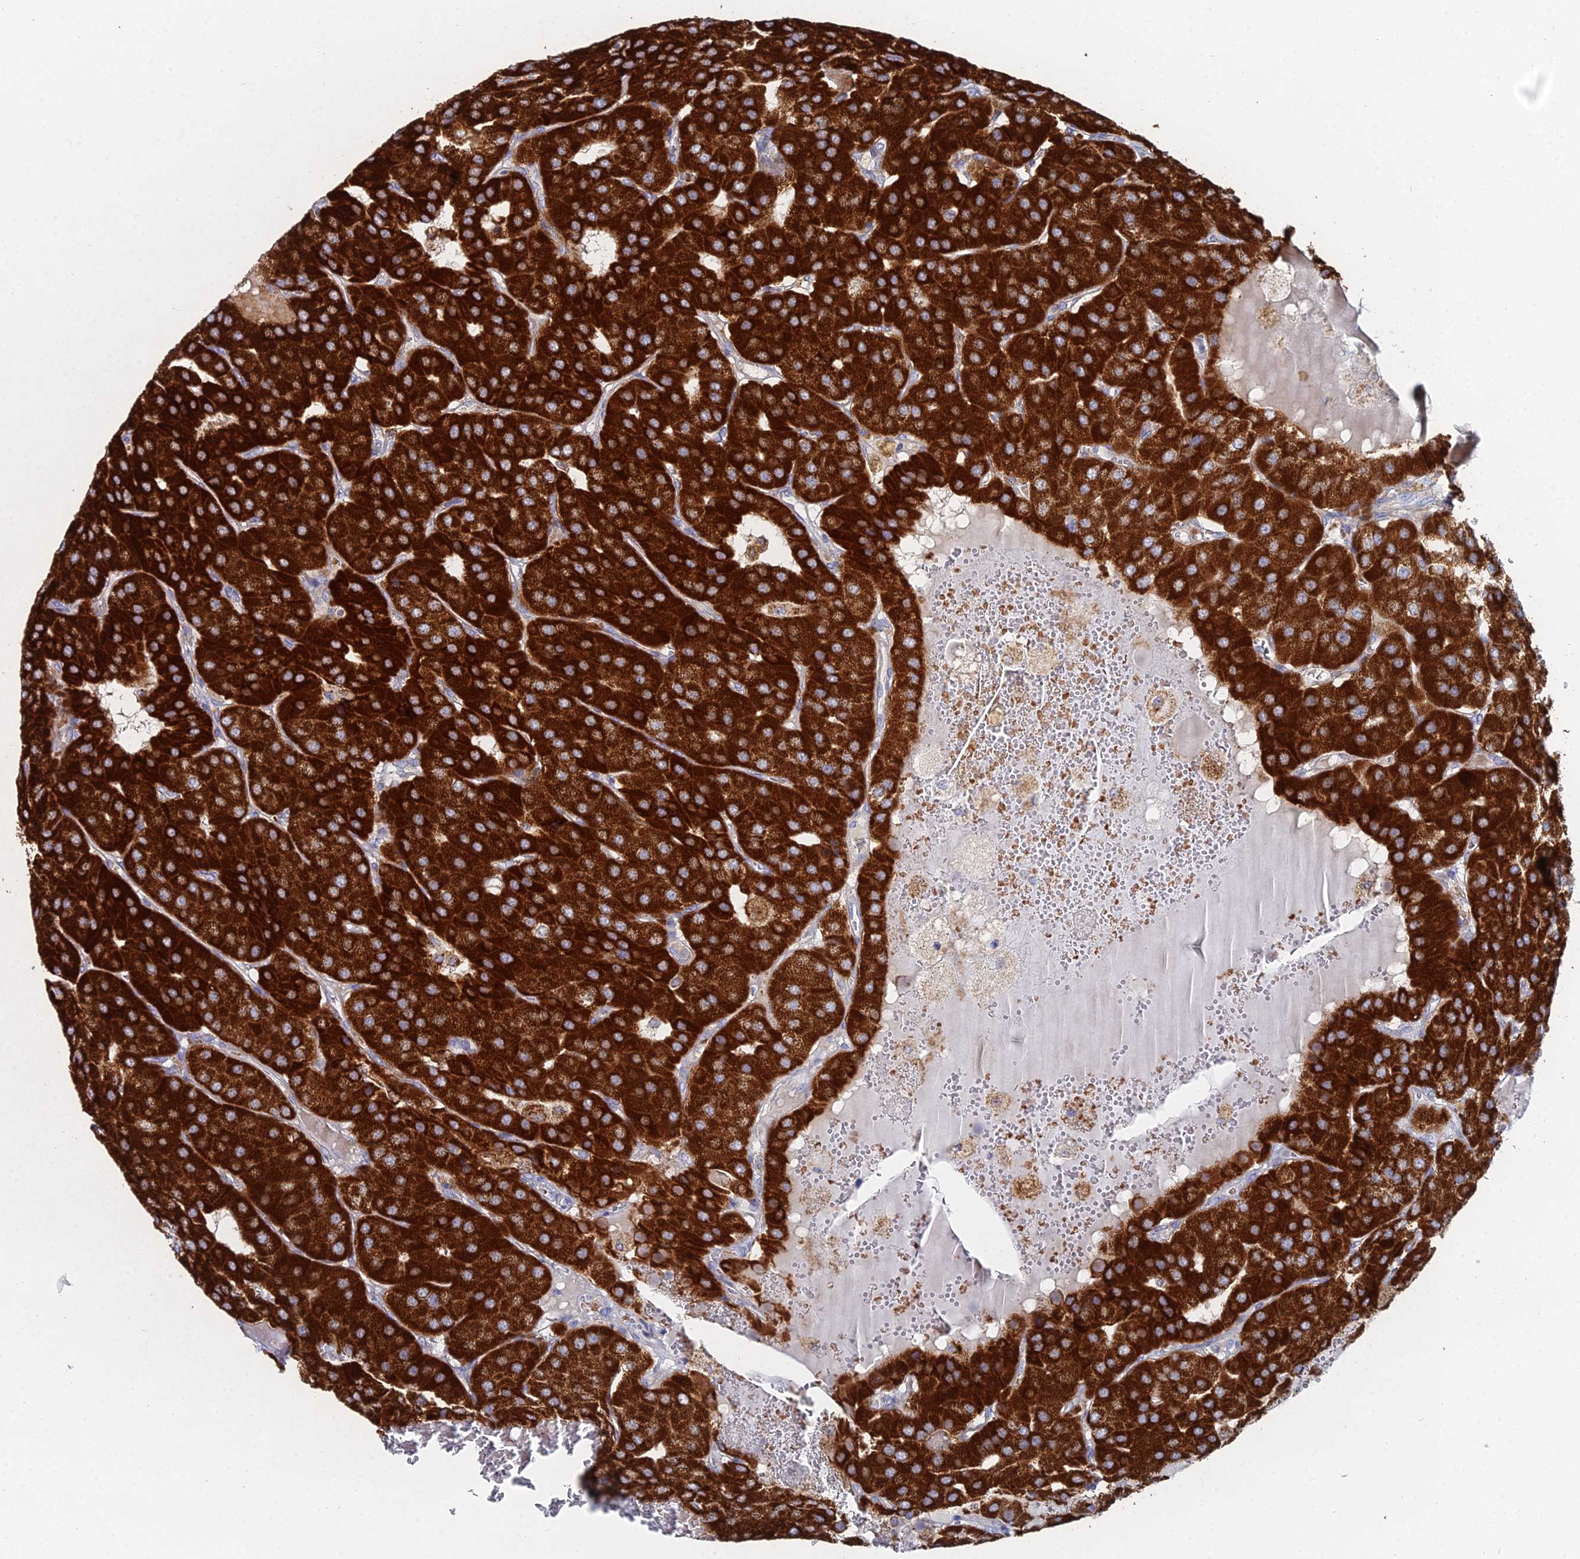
{"staining": {"intensity": "strong", "quantity": ">75%", "location": "cytoplasmic/membranous"}, "tissue": "parathyroid gland", "cell_type": "Glandular cells", "image_type": "normal", "snomed": [{"axis": "morphology", "description": "Normal tissue, NOS"}, {"axis": "morphology", "description": "Adenoma, NOS"}, {"axis": "topography", "description": "Parathyroid gland"}], "caption": "About >75% of glandular cells in benign parathyroid gland reveal strong cytoplasmic/membranous protein staining as visualized by brown immunohistochemical staining.", "gene": "MPC1", "patient": {"sex": "female", "age": 86}}